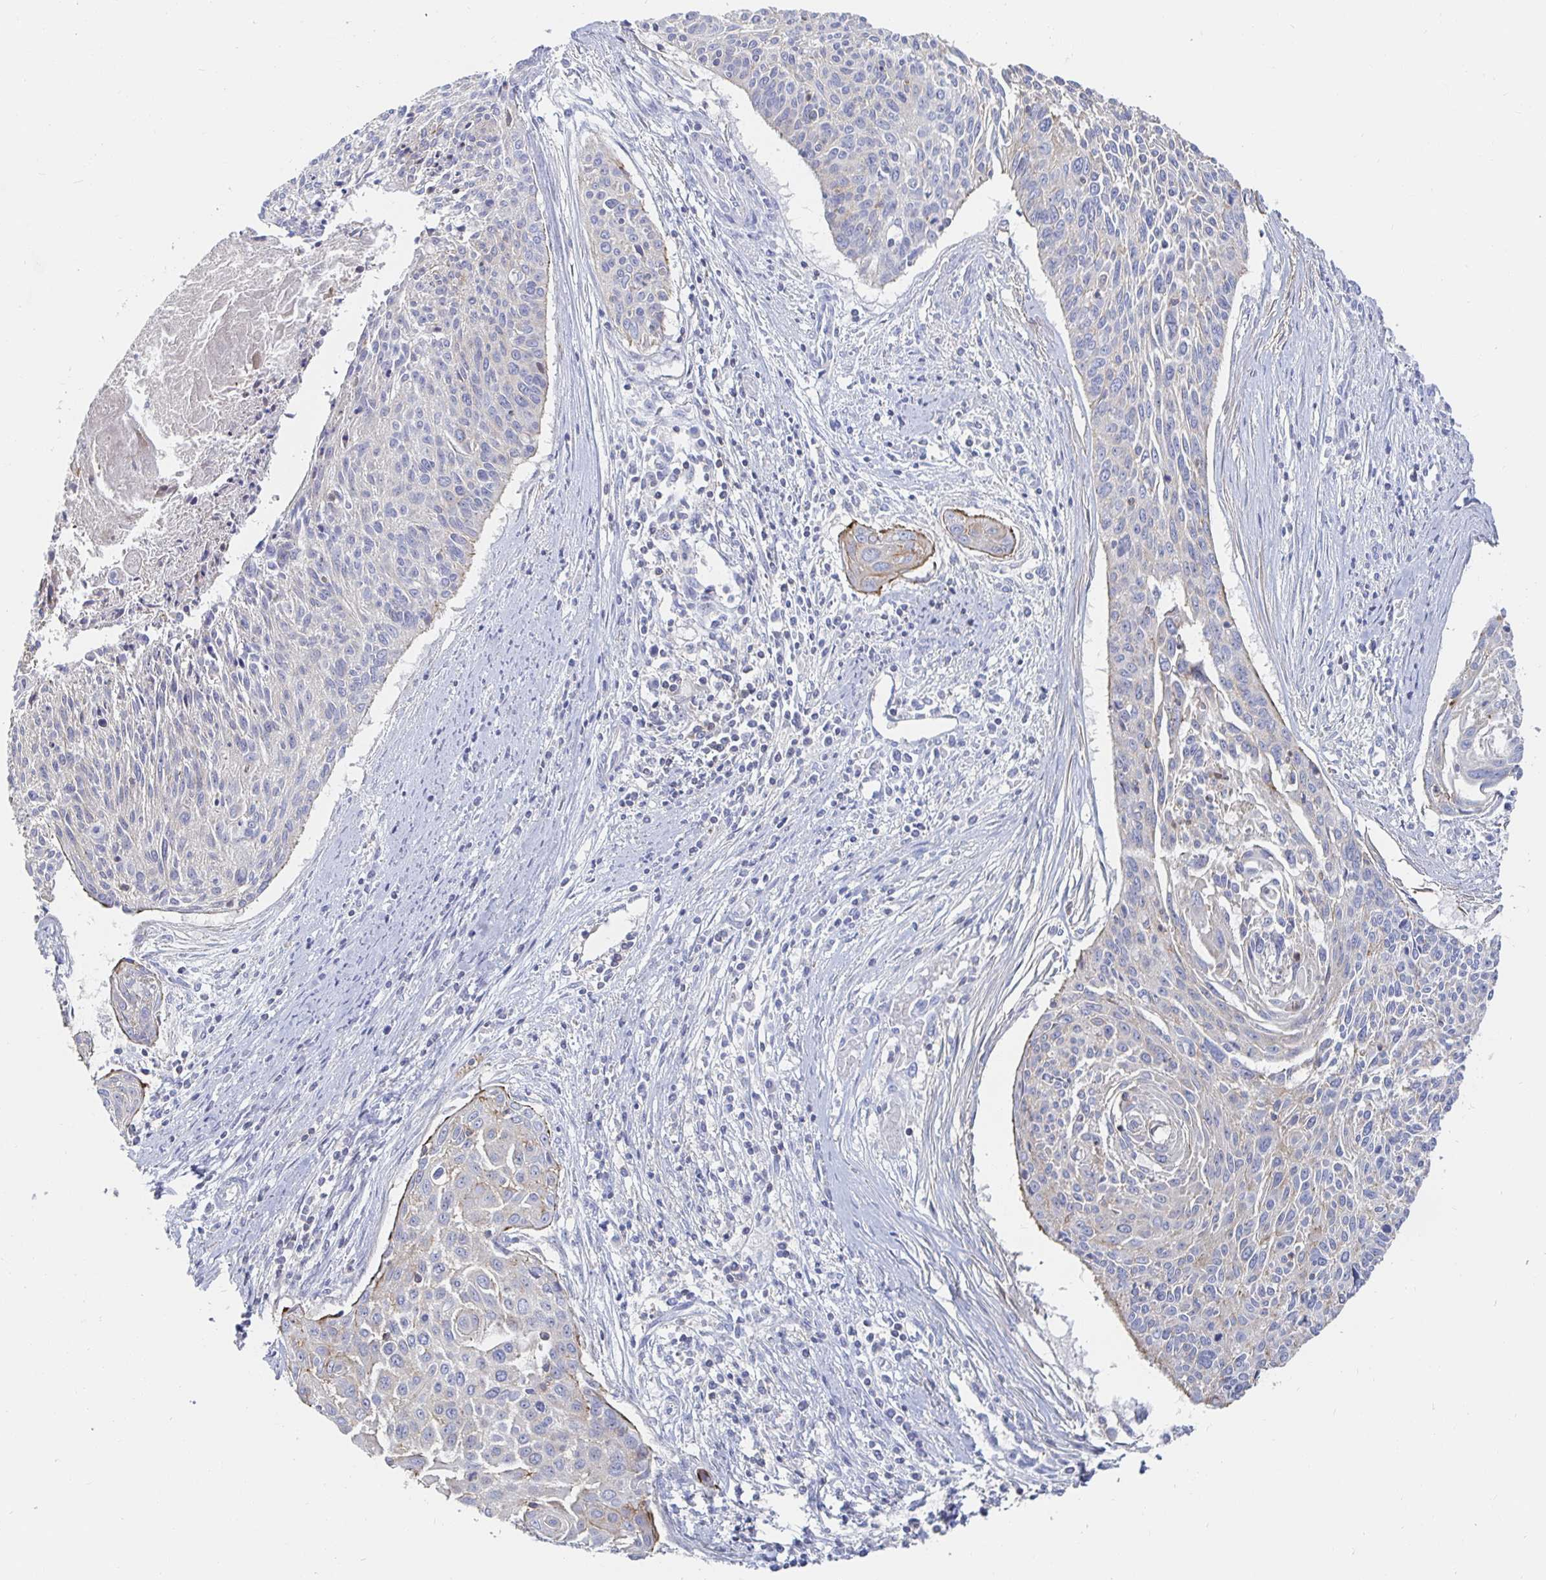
{"staining": {"intensity": "weak", "quantity": "<25%", "location": "cytoplasmic/membranous"}, "tissue": "cervical cancer", "cell_type": "Tumor cells", "image_type": "cancer", "snomed": [{"axis": "morphology", "description": "Squamous cell carcinoma, NOS"}, {"axis": "topography", "description": "Cervix"}], "caption": "Cervical squamous cell carcinoma was stained to show a protein in brown. There is no significant staining in tumor cells. (Brightfield microscopy of DAB (3,3'-diaminobenzidine) immunohistochemistry at high magnification).", "gene": "PIK3CD", "patient": {"sex": "female", "age": 55}}